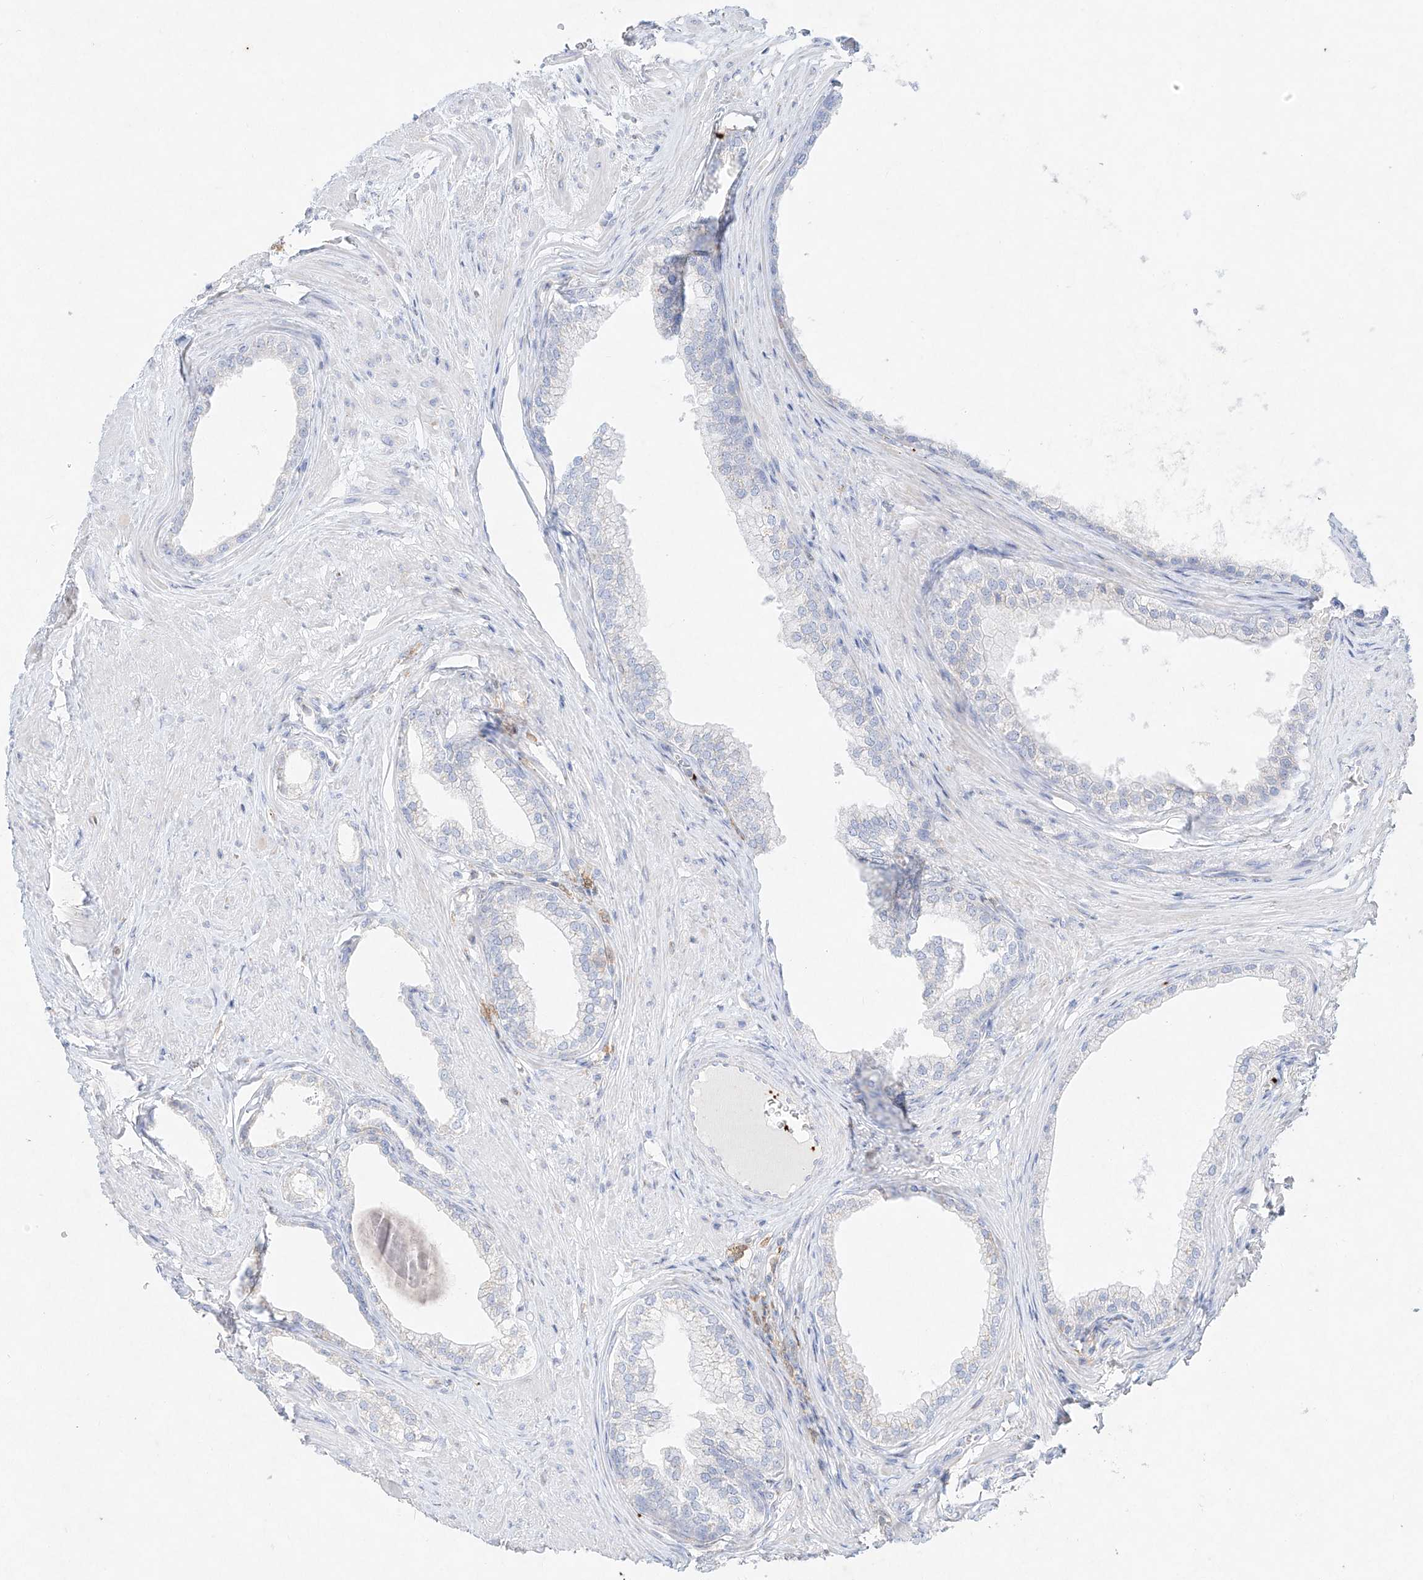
{"staining": {"intensity": "negative", "quantity": "none", "location": "none"}, "tissue": "prostate", "cell_type": "Glandular cells", "image_type": "normal", "snomed": [{"axis": "morphology", "description": "Normal tissue, NOS"}, {"axis": "morphology", "description": "Urothelial carcinoma, Low grade"}, {"axis": "topography", "description": "Urinary bladder"}, {"axis": "topography", "description": "Prostate"}], "caption": "A micrograph of prostate stained for a protein displays no brown staining in glandular cells. (DAB immunohistochemistry (IHC) visualized using brightfield microscopy, high magnification).", "gene": "PLEK", "patient": {"sex": "male", "age": 60}}